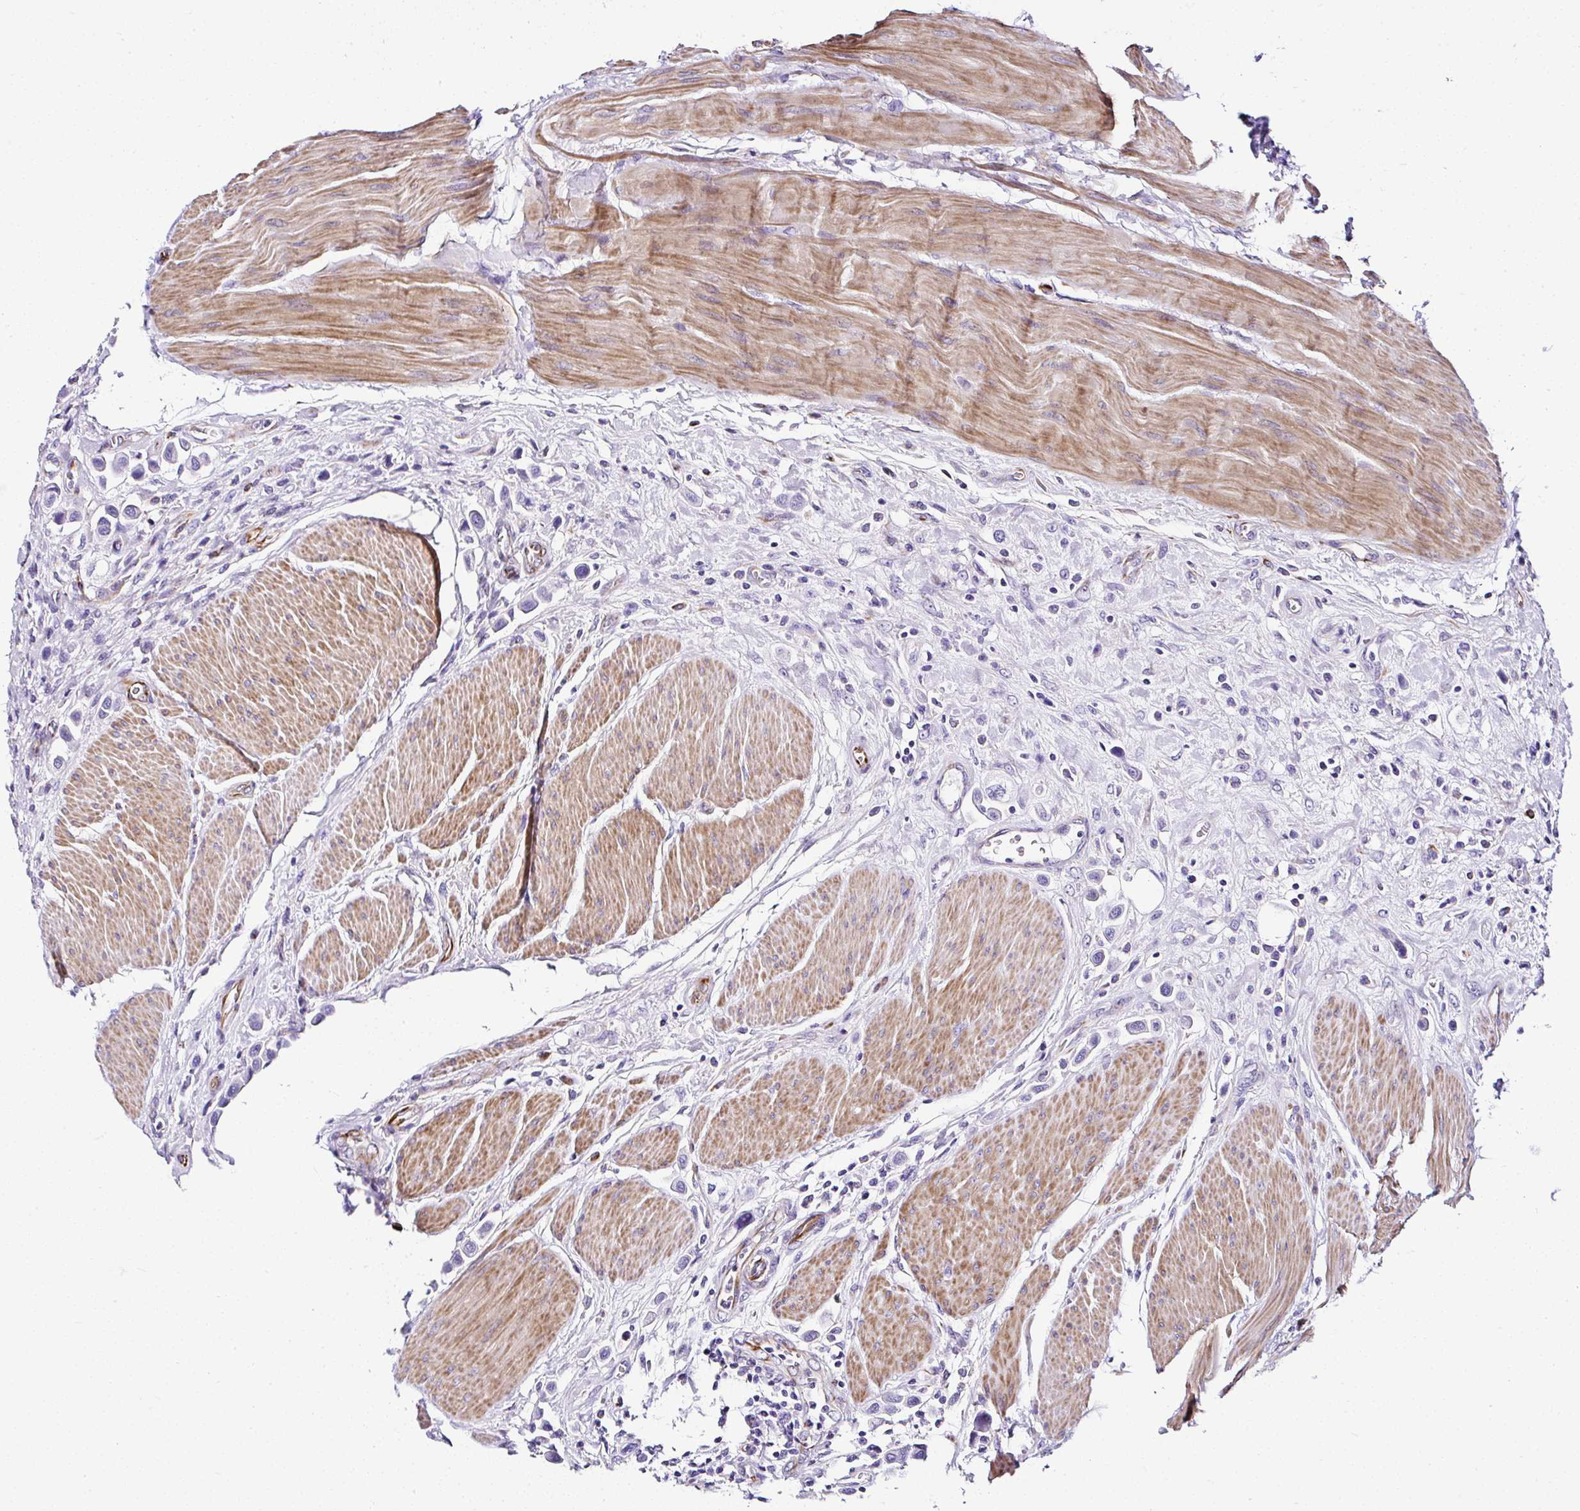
{"staining": {"intensity": "negative", "quantity": "none", "location": "none"}, "tissue": "urothelial cancer", "cell_type": "Tumor cells", "image_type": "cancer", "snomed": [{"axis": "morphology", "description": "Urothelial carcinoma, High grade"}, {"axis": "topography", "description": "Urinary bladder"}], "caption": "A histopathology image of urothelial carcinoma (high-grade) stained for a protein shows no brown staining in tumor cells. The staining was performed using DAB to visualize the protein expression in brown, while the nuclei were stained in blue with hematoxylin (Magnification: 20x).", "gene": "DEPDC5", "patient": {"sex": "male", "age": 50}}